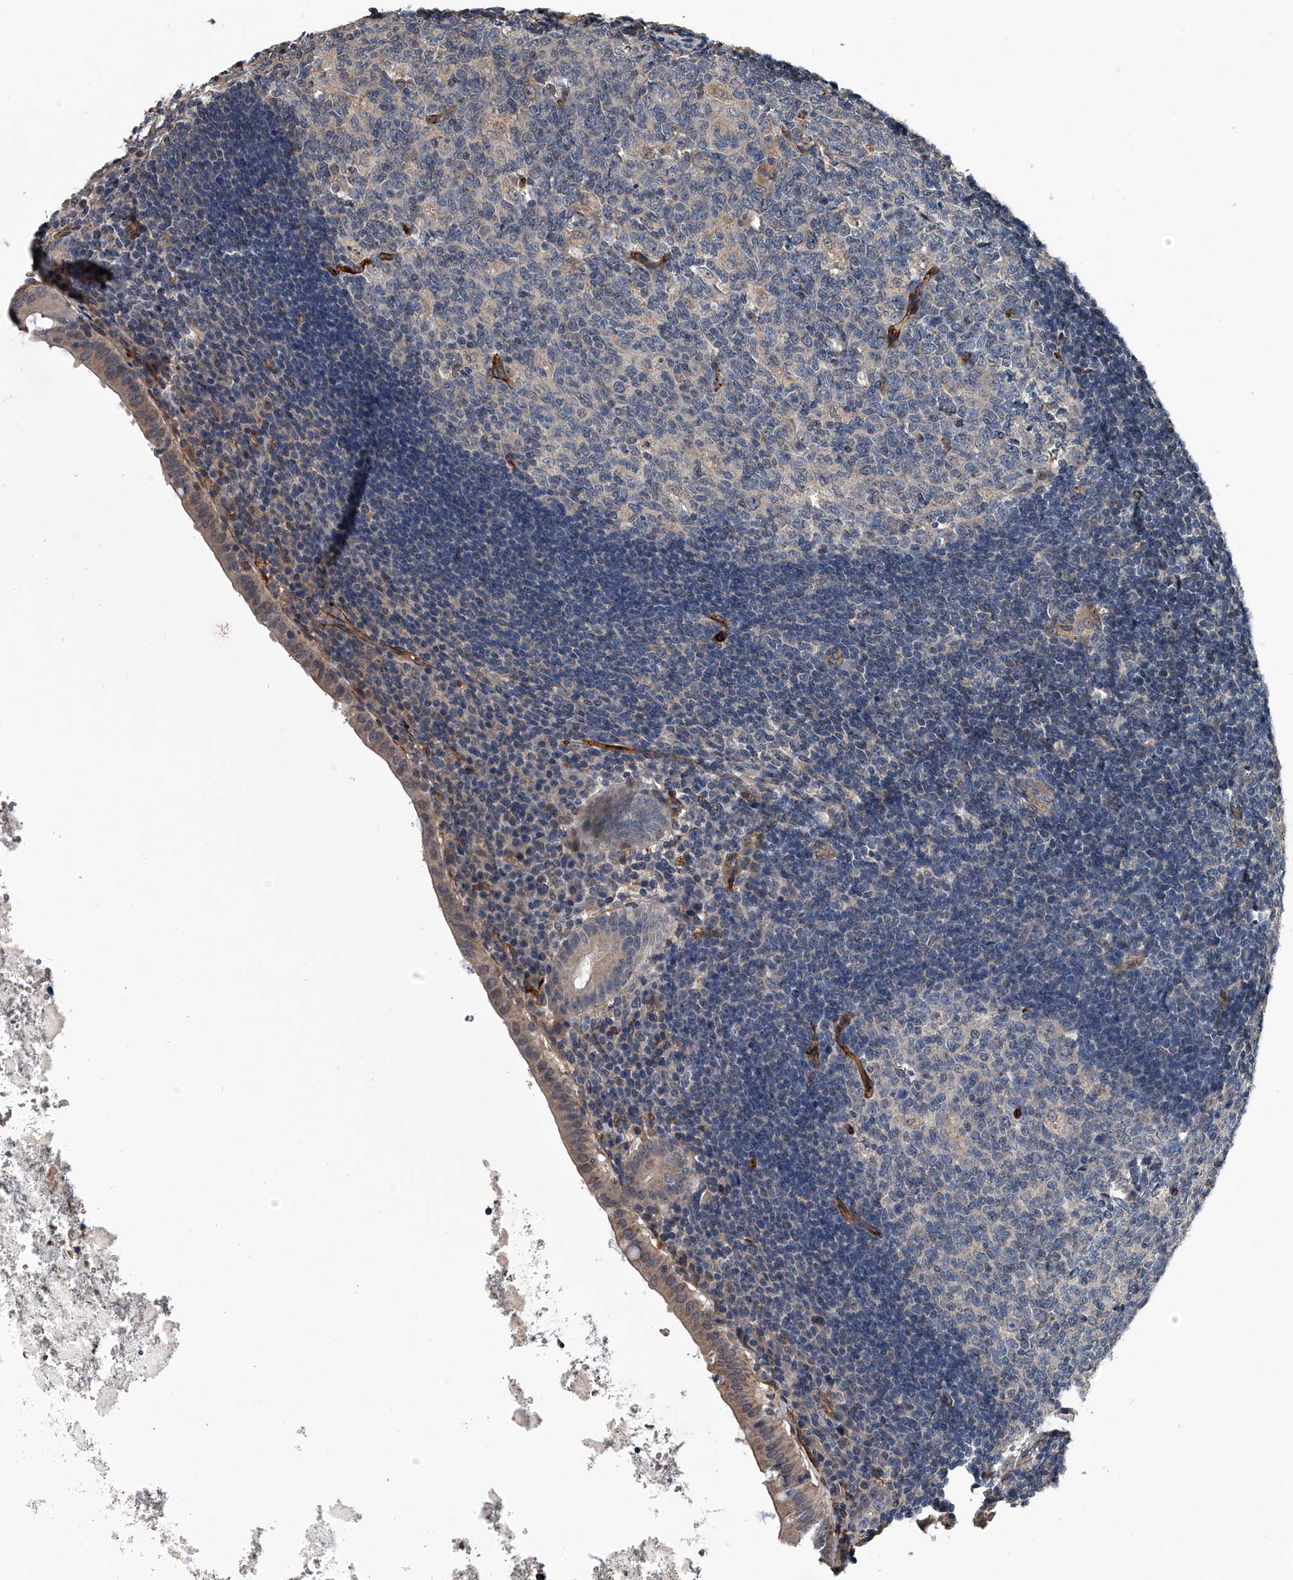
{"staining": {"intensity": "weak", "quantity": "<25%", "location": "cytoplasmic/membranous"}, "tissue": "appendix", "cell_type": "Glandular cells", "image_type": "normal", "snomed": [{"axis": "morphology", "description": "Normal tissue, NOS"}, {"axis": "topography", "description": "Appendix"}], "caption": "Immunohistochemical staining of benign appendix shows no significant positivity in glandular cells.", "gene": "LDLRAD2", "patient": {"sex": "female", "age": 54}}